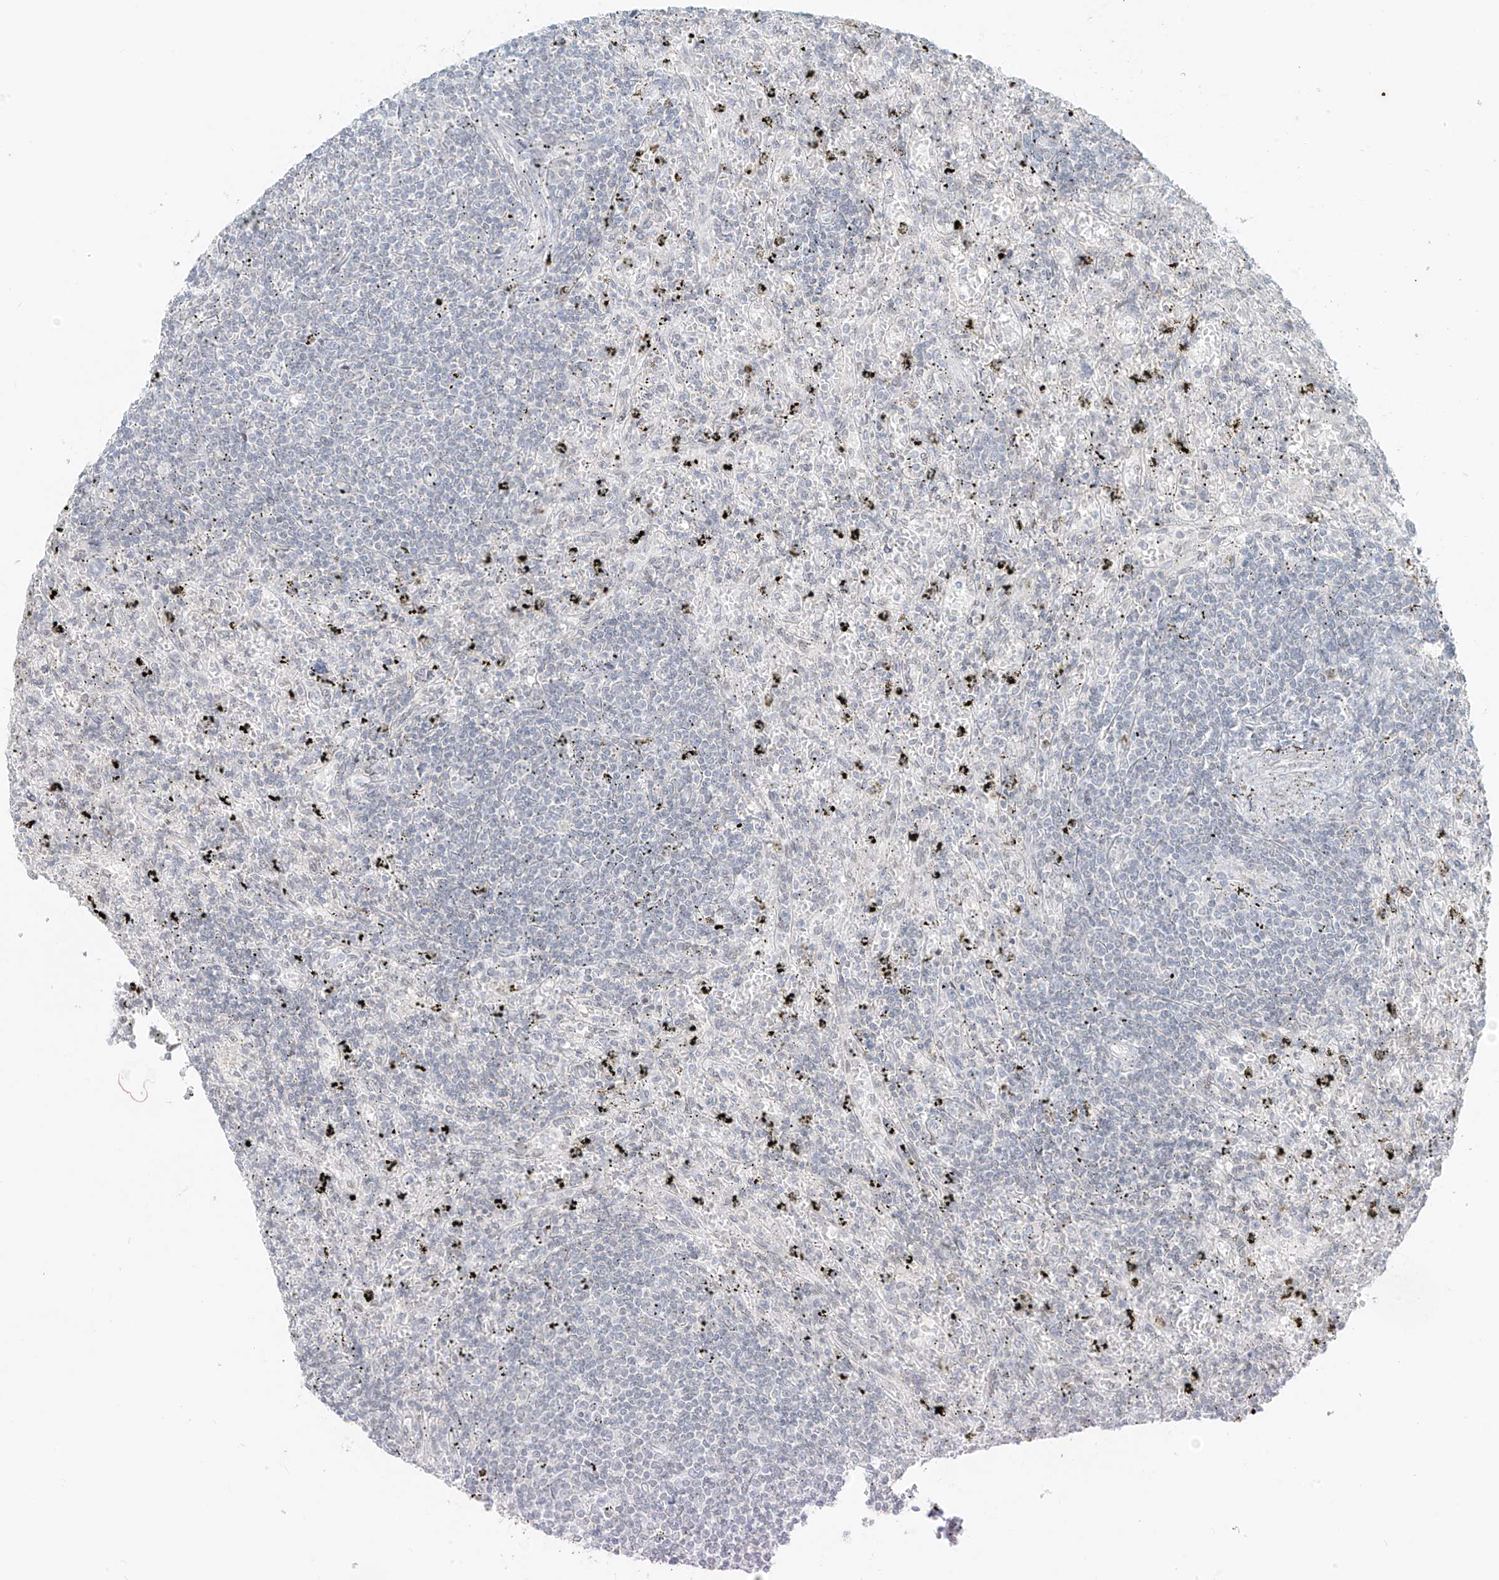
{"staining": {"intensity": "negative", "quantity": "none", "location": "none"}, "tissue": "lymphoma", "cell_type": "Tumor cells", "image_type": "cancer", "snomed": [{"axis": "morphology", "description": "Malignant lymphoma, non-Hodgkin's type, Low grade"}, {"axis": "topography", "description": "Spleen"}], "caption": "IHC of human low-grade malignant lymphoma, non-Hodgkin's type displays no expression in tumor cells.", "gene": "OSBPL7", "patient": {"sex": "male", "age": 76}}